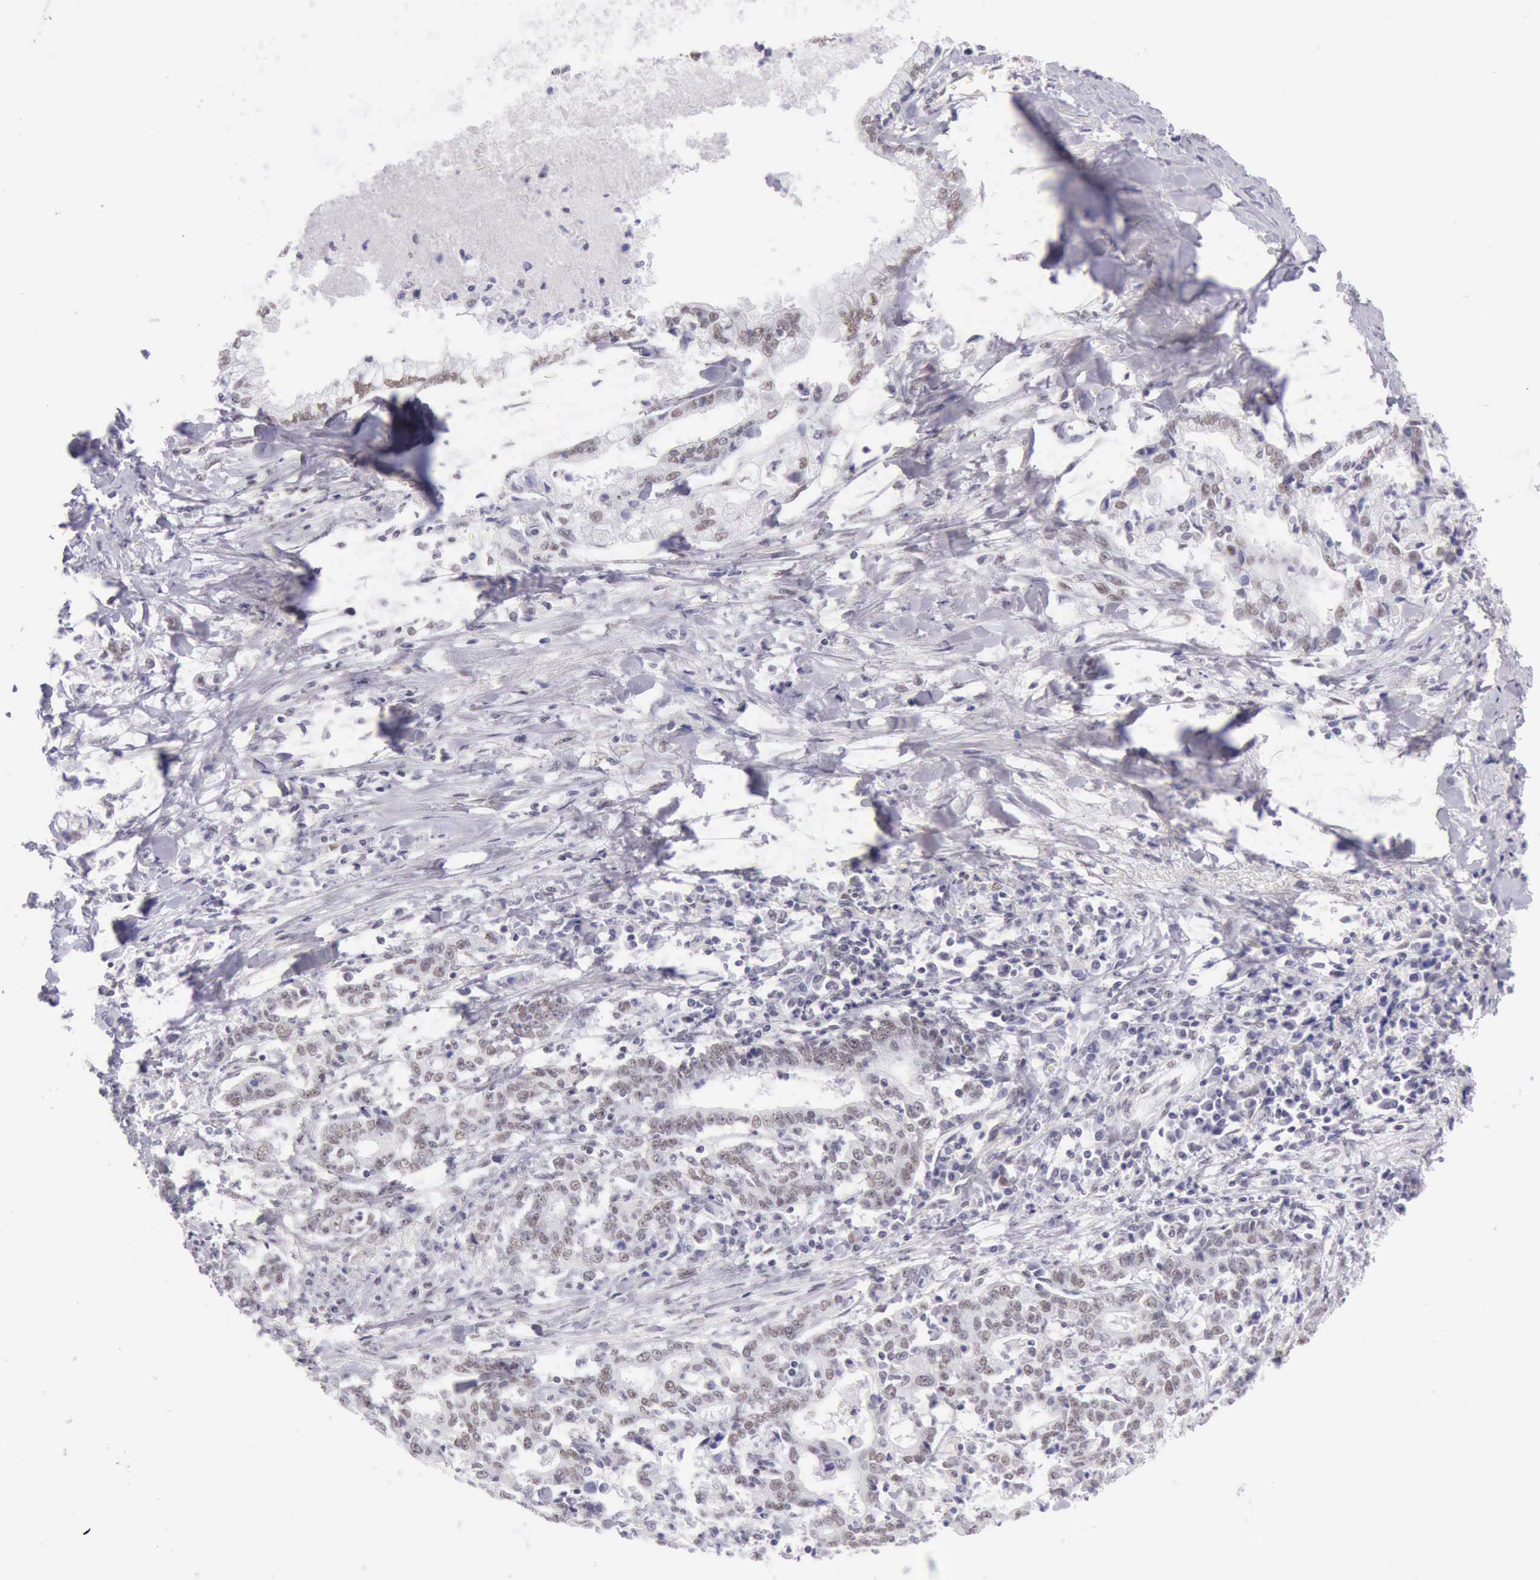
{"staining": {"intensity": "weak", "quantity": "25%-75%", "location": "nuclear"}, "tissue": "liver cancer", "cell_type": "Tumor cells", "image_type": "cancer", "snomed": [{"axis": "morphology", "description": "Cholangiocarcinoma"}, {"axis": "topography", "description": "Liver"}], "caption": "Immunohistochemistry (IHC) (DAB) staining of cholangiocarcinoma (liver) shows weak nuclear protein expression in approximately 25%-75% of tumor cells.", "gene": "EP300", "patient": {"sex": "male", "age": 57}}